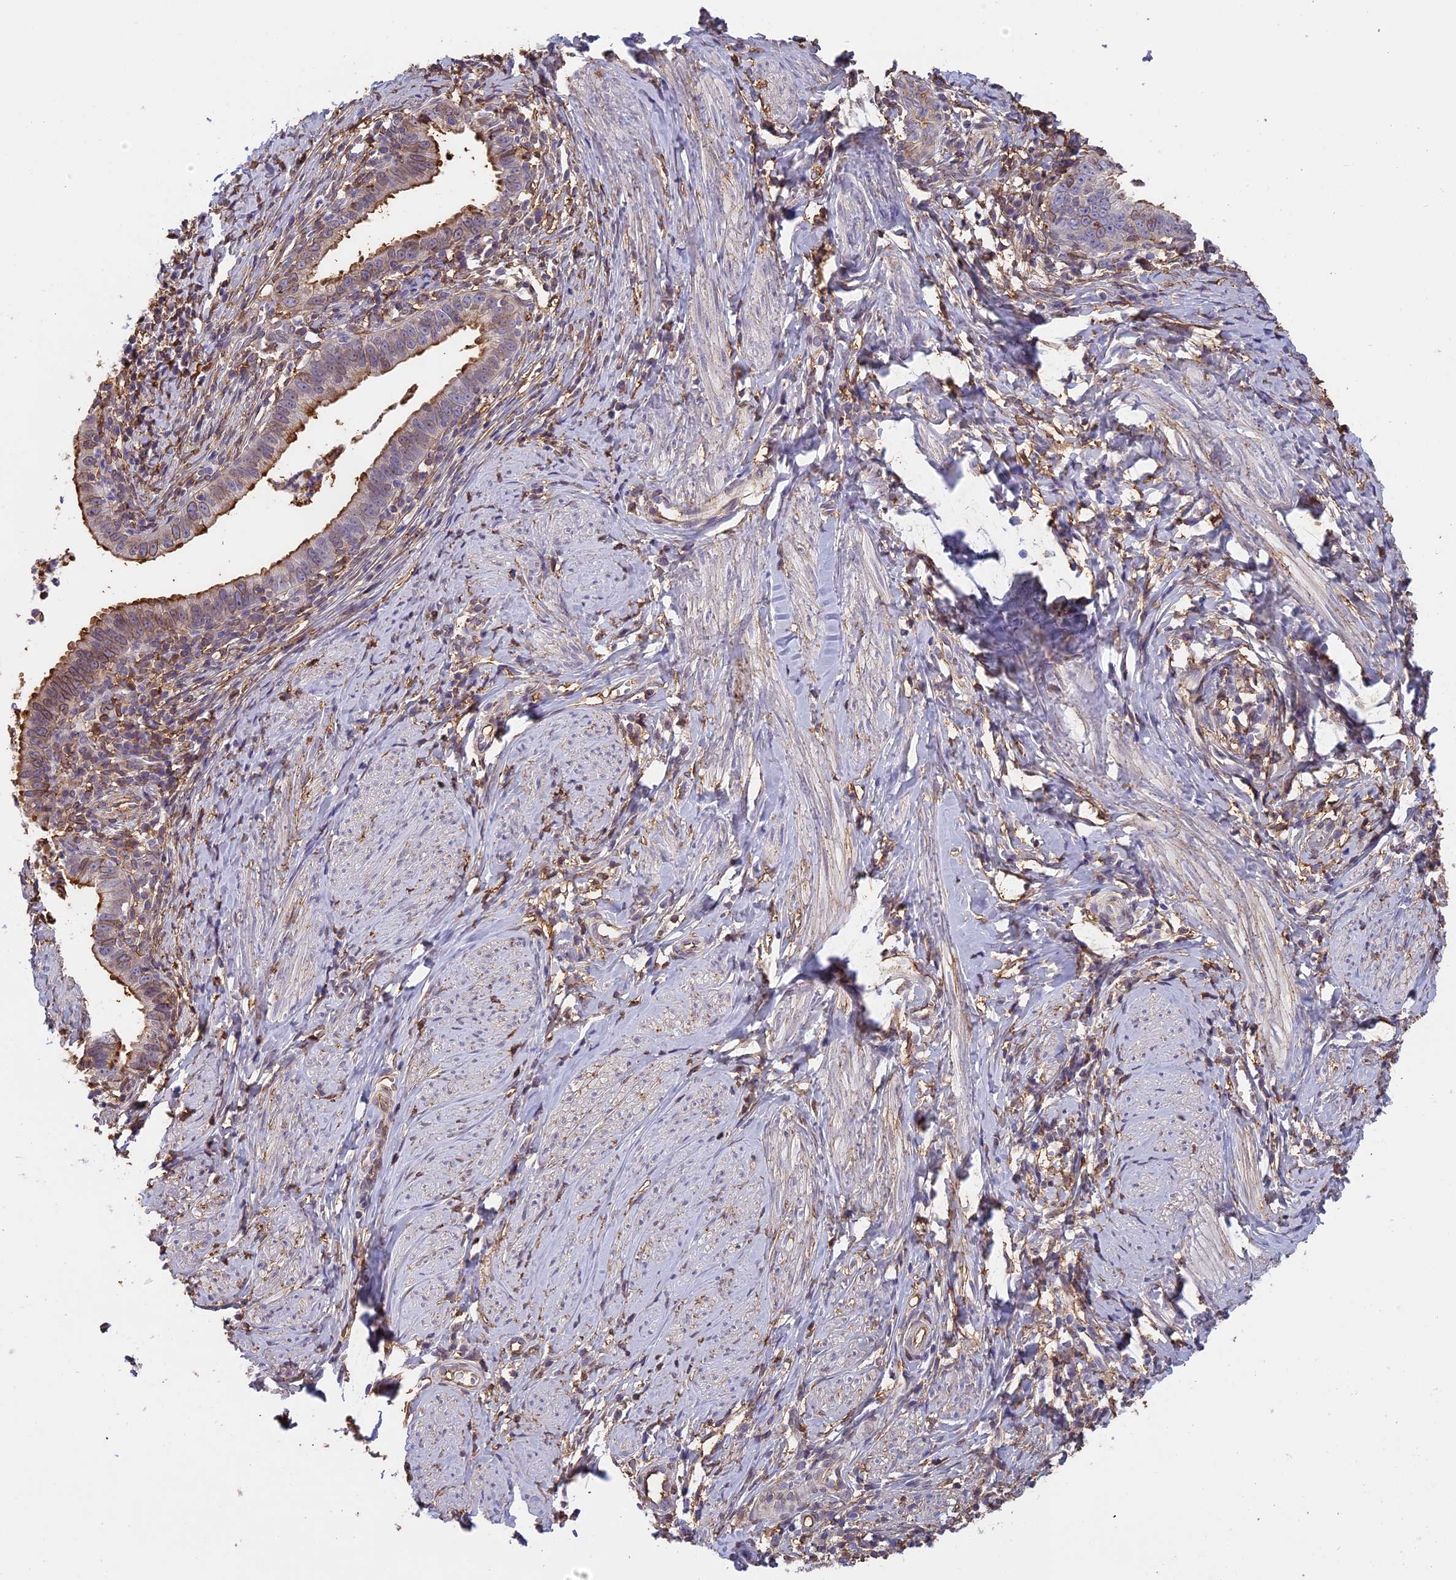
{"staining": {"intensity": "moderate", "quantity": "25%-75%", "location": "cytoplasmic/membranous"}, "tissue": "cervical cancer", "cell_type": "Tumor cells", "image_type": "cancer", "snomed": [{"axis": "morphology", "description": "Adenocarcinoma, NOS"}, {"axis": "topography", "description": "Cervix"}], "caption": "A brown stain highlights moderate cytoplasmic/membranous expression of a protein in human cervical adenocarcinoma tumor cells.", "gene": "TMEM255B", "patient": {"sex": "female", "age": 36}}